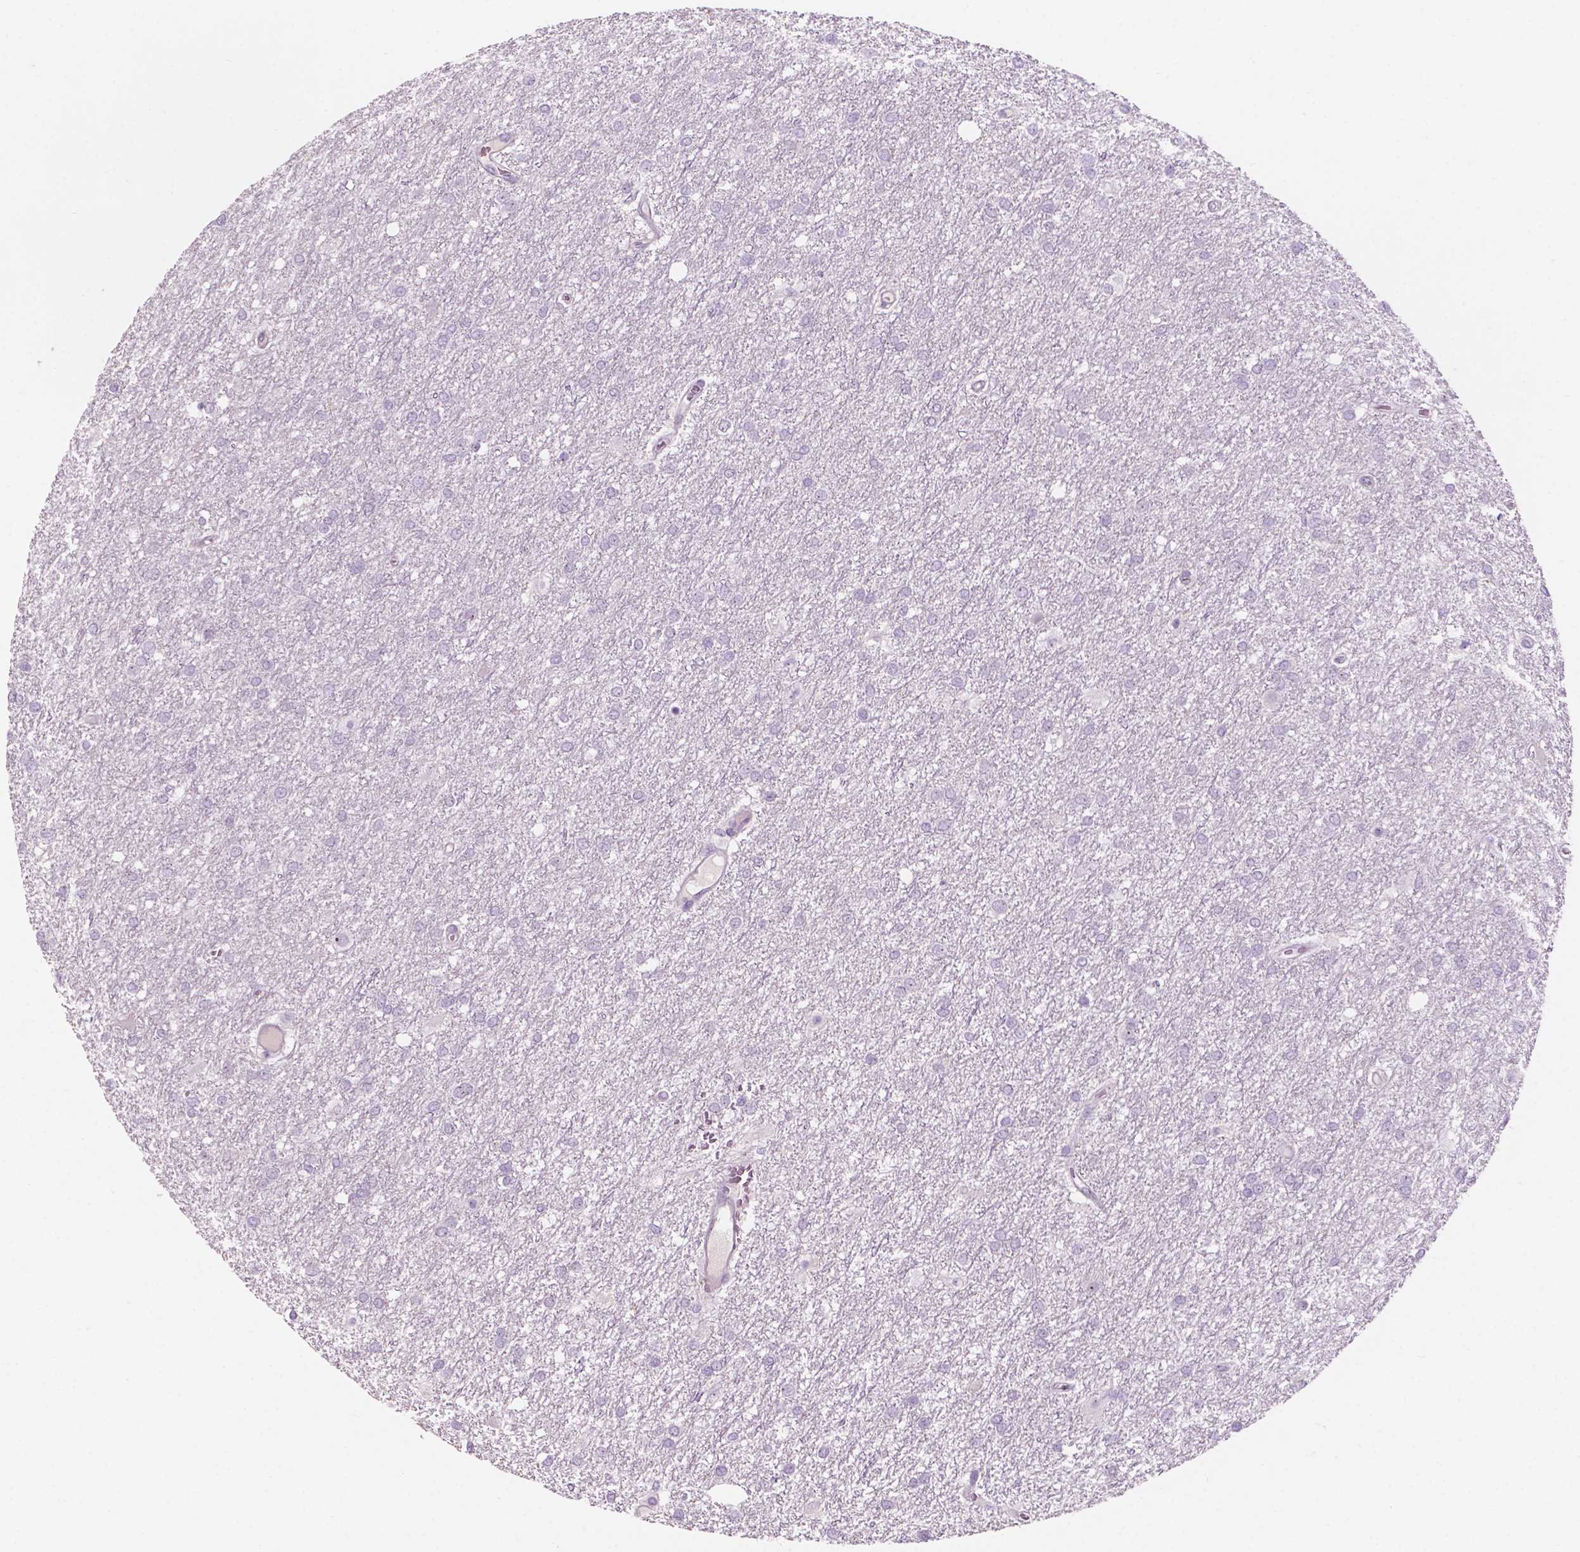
{"staining": {"intensity": "negative", "quantity": "none", "location": "none"}, "tissue": "glioma", "cell_type": "Tumor cells", "image_type": "cancer", "snomed": [{"axis": "morphology", "description": "Glioma, malignant, High grade"}, {"axis": "topography", "description": "Brain"}], "caption": "The immunohistochemistry (IHC) image has no significant staining in tumor cells of malignant glioma (high-grade) tissue.", "gene": "ZNF853", "patient": {"sex": "female", "age": 61}}